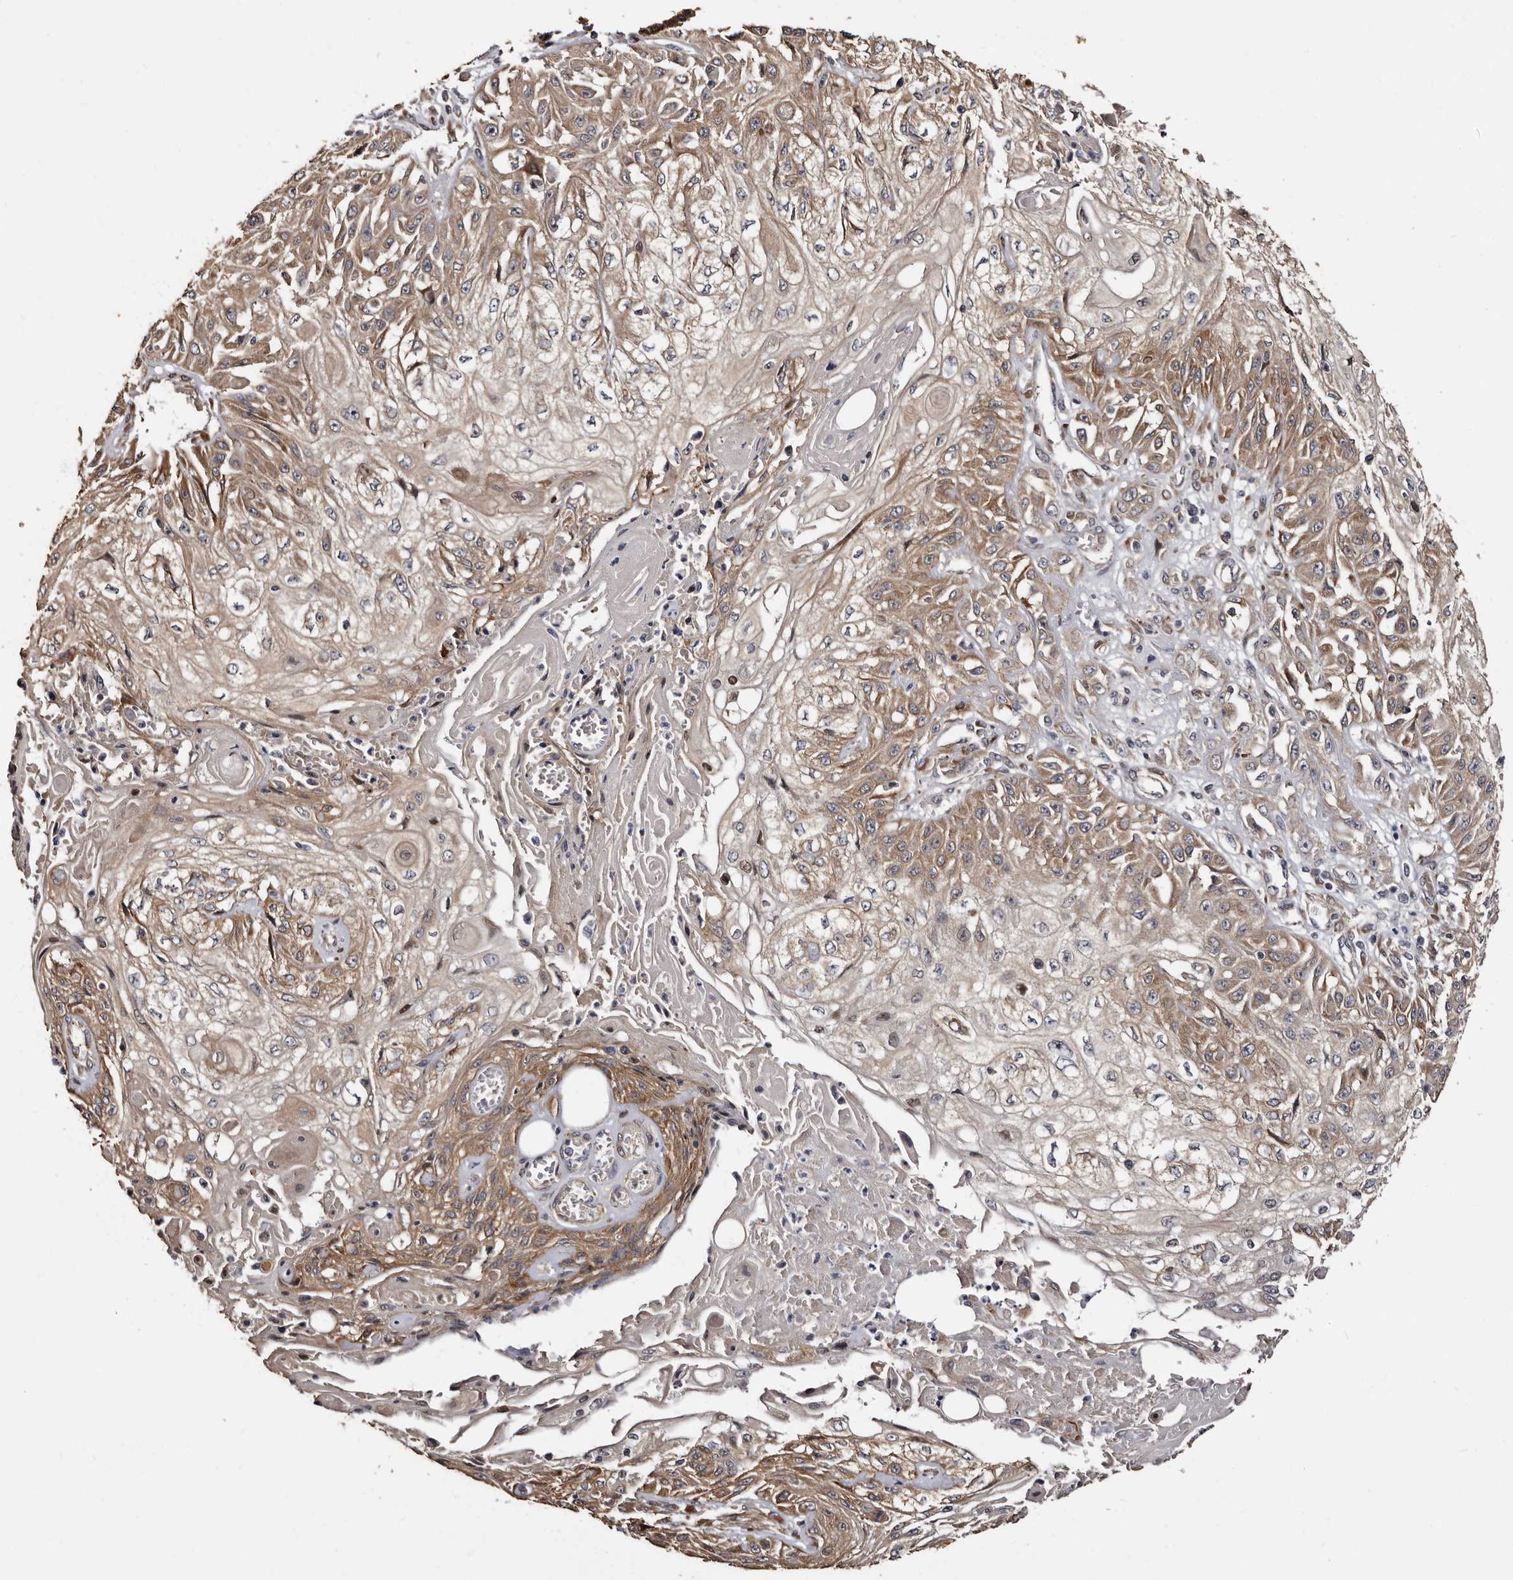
{"staining": {"intensity": "moderate", "quantity": ">75%", "location": "cytoplasmic/membranous"}, "tissue": "skin cancer", "cell_type": "Tumor cells", "image_type": "cancer", "snomed": [{"axis": "morphology", "description": "Squamous cell carcinoma, NOS"}, {"axis": "morphology", "description": "Squamous cell carcinoma, metastatic, NOS"}, {"axis": "topography", "description": "Skin"}, {"axis": "topography", "description": "Lymph node"}], "caption": "Moderate cytoplasmic/membranous staining for a protein is seen in about >75% of tumor cells of skin cancer (metastatic squamous cell carcinoma) using immunohistochemistry.", "gene": "TBC1D22B", "patient": {"sex": "male", "age": 75}}